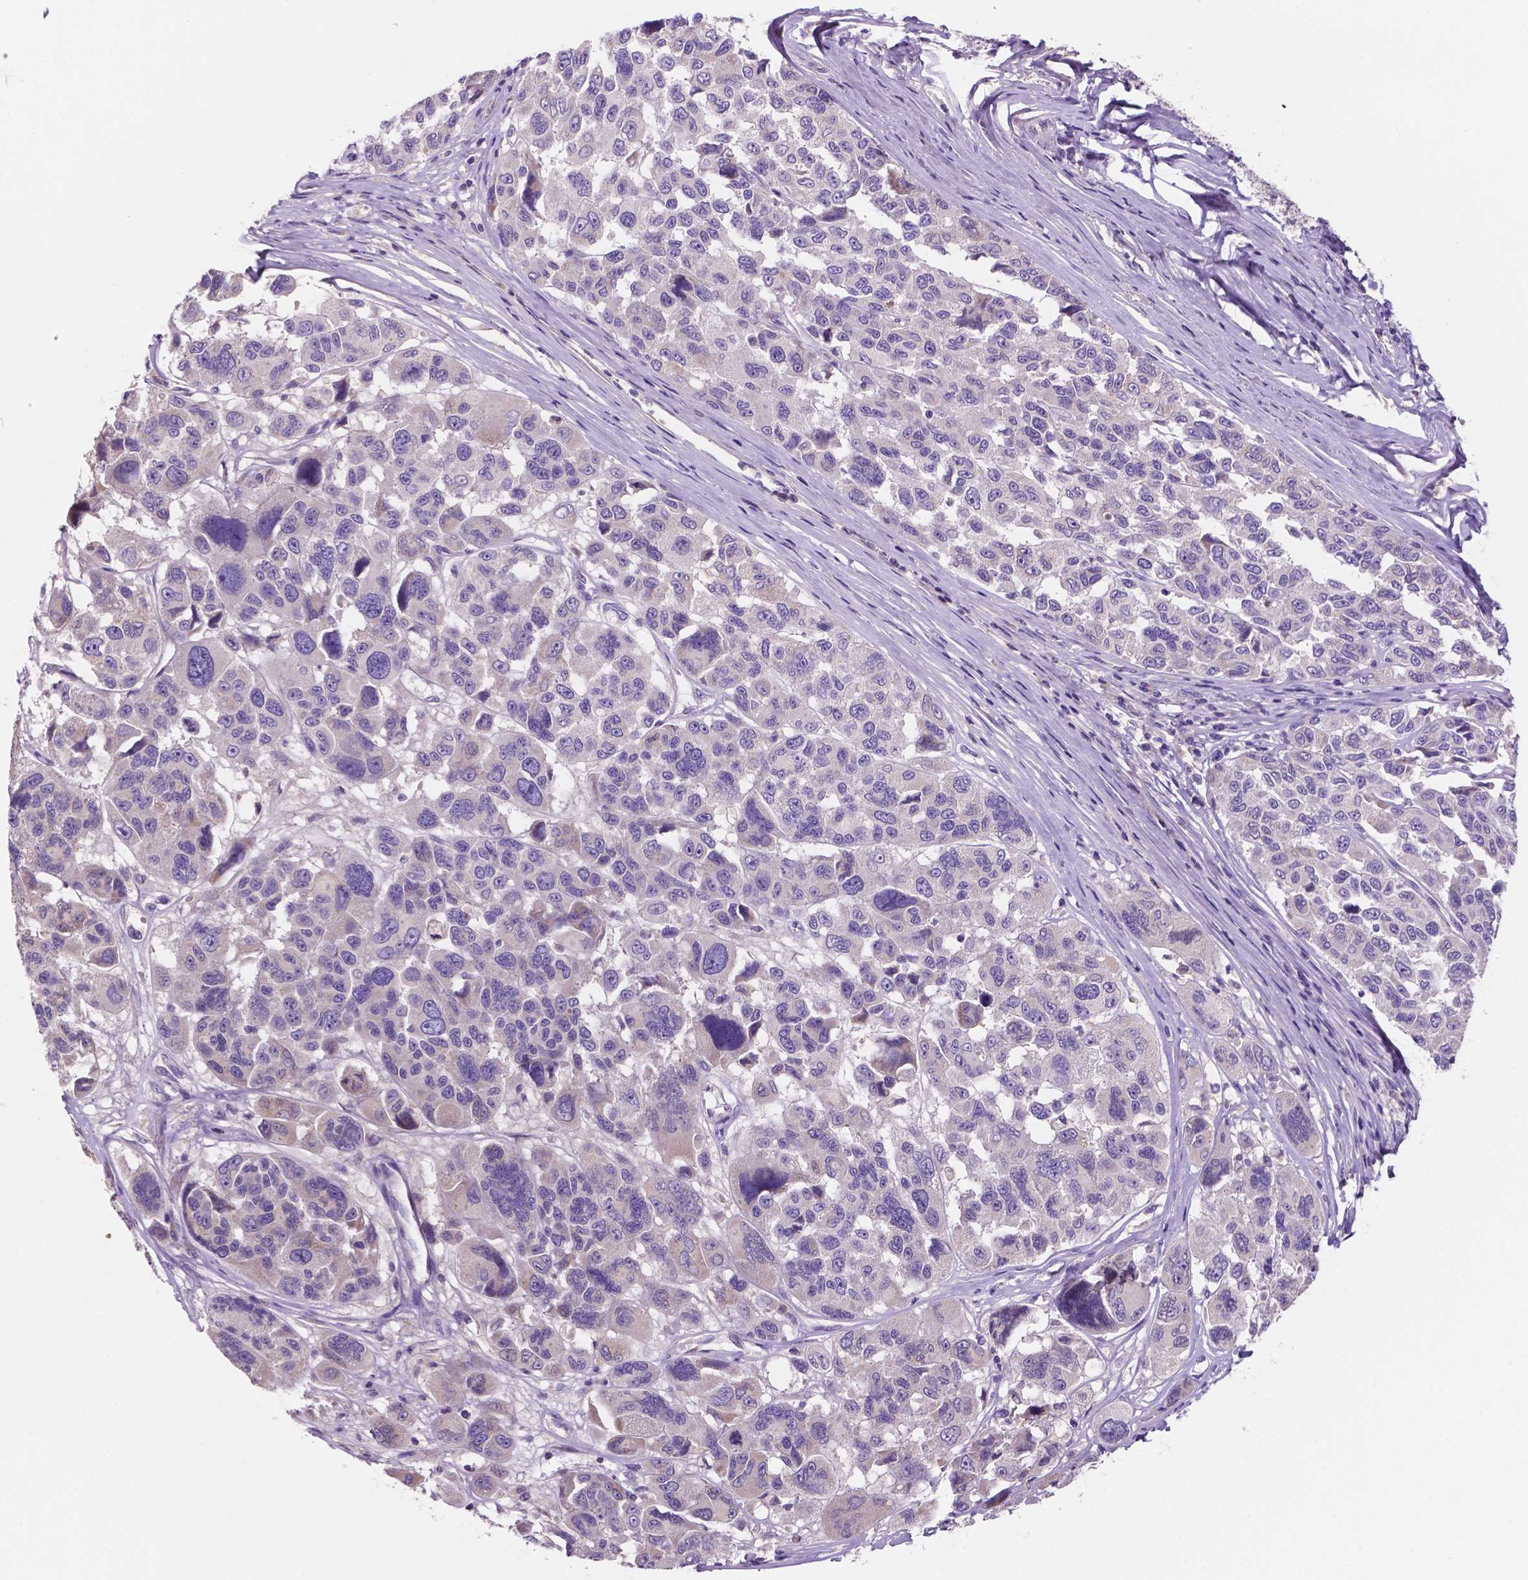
{"staining": {"intensity": "negative", "quantity": "none", "location": "none"}, "tissue": "melanoma", "cell_type": "Tumor cells", "image_type": "cancer", "snomed": [{"axis": "morphology", "description": "Malignant melanoma, NOS"}, {"axis": "topography", "description": "Skin"}], "caption": "The photomicrograph displays no staining of tumor cells in melanoma.", "gene": "MKRN2OS", "patient": {"sex": "female", "age": 66}}